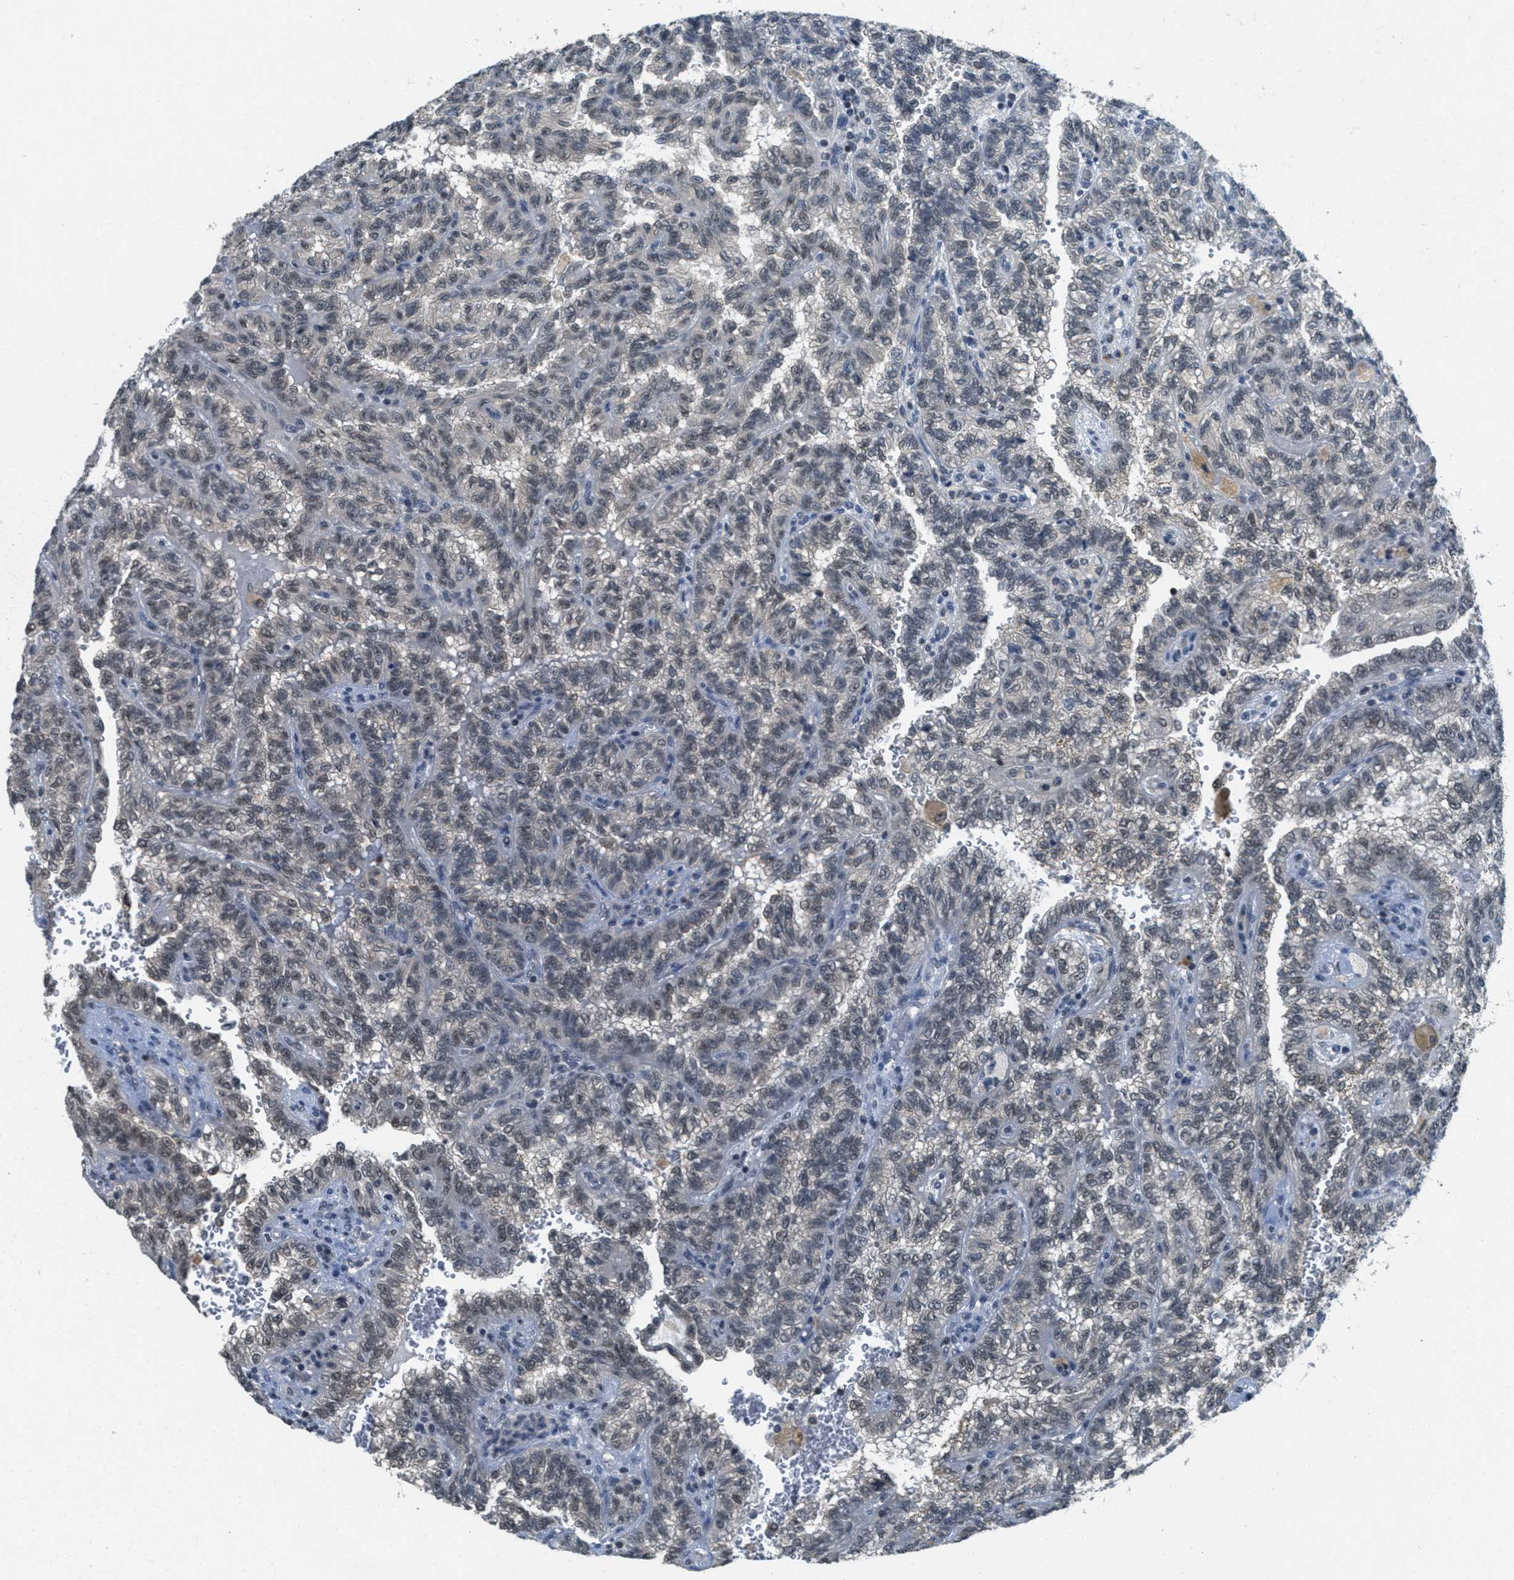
{"staining": {"intensity": "weak", "quantity": "25%-75%", "location": "nuclear"}, "tissue": "renal cancer", "cell_type": "Tumor cells", "image_type": "cancer", "snomed": [{"axis": "morphology", "description": "Inflammation, NOS"}, {"axis": "morphology", "description": "Adenocarcinoma, NOS"}, {"axis": "topography", "description": "Kidney"}], "caption": "Weak nuclear protein positivity is appreciated in approximately 25%-75% of tumor cells in renal cancer (adenocarcinoma). (Brightfield microscopy of DAB IHC at high magnification).", "gene": "DNAJB1", "patient": {"sex": "male", "age": 68}}